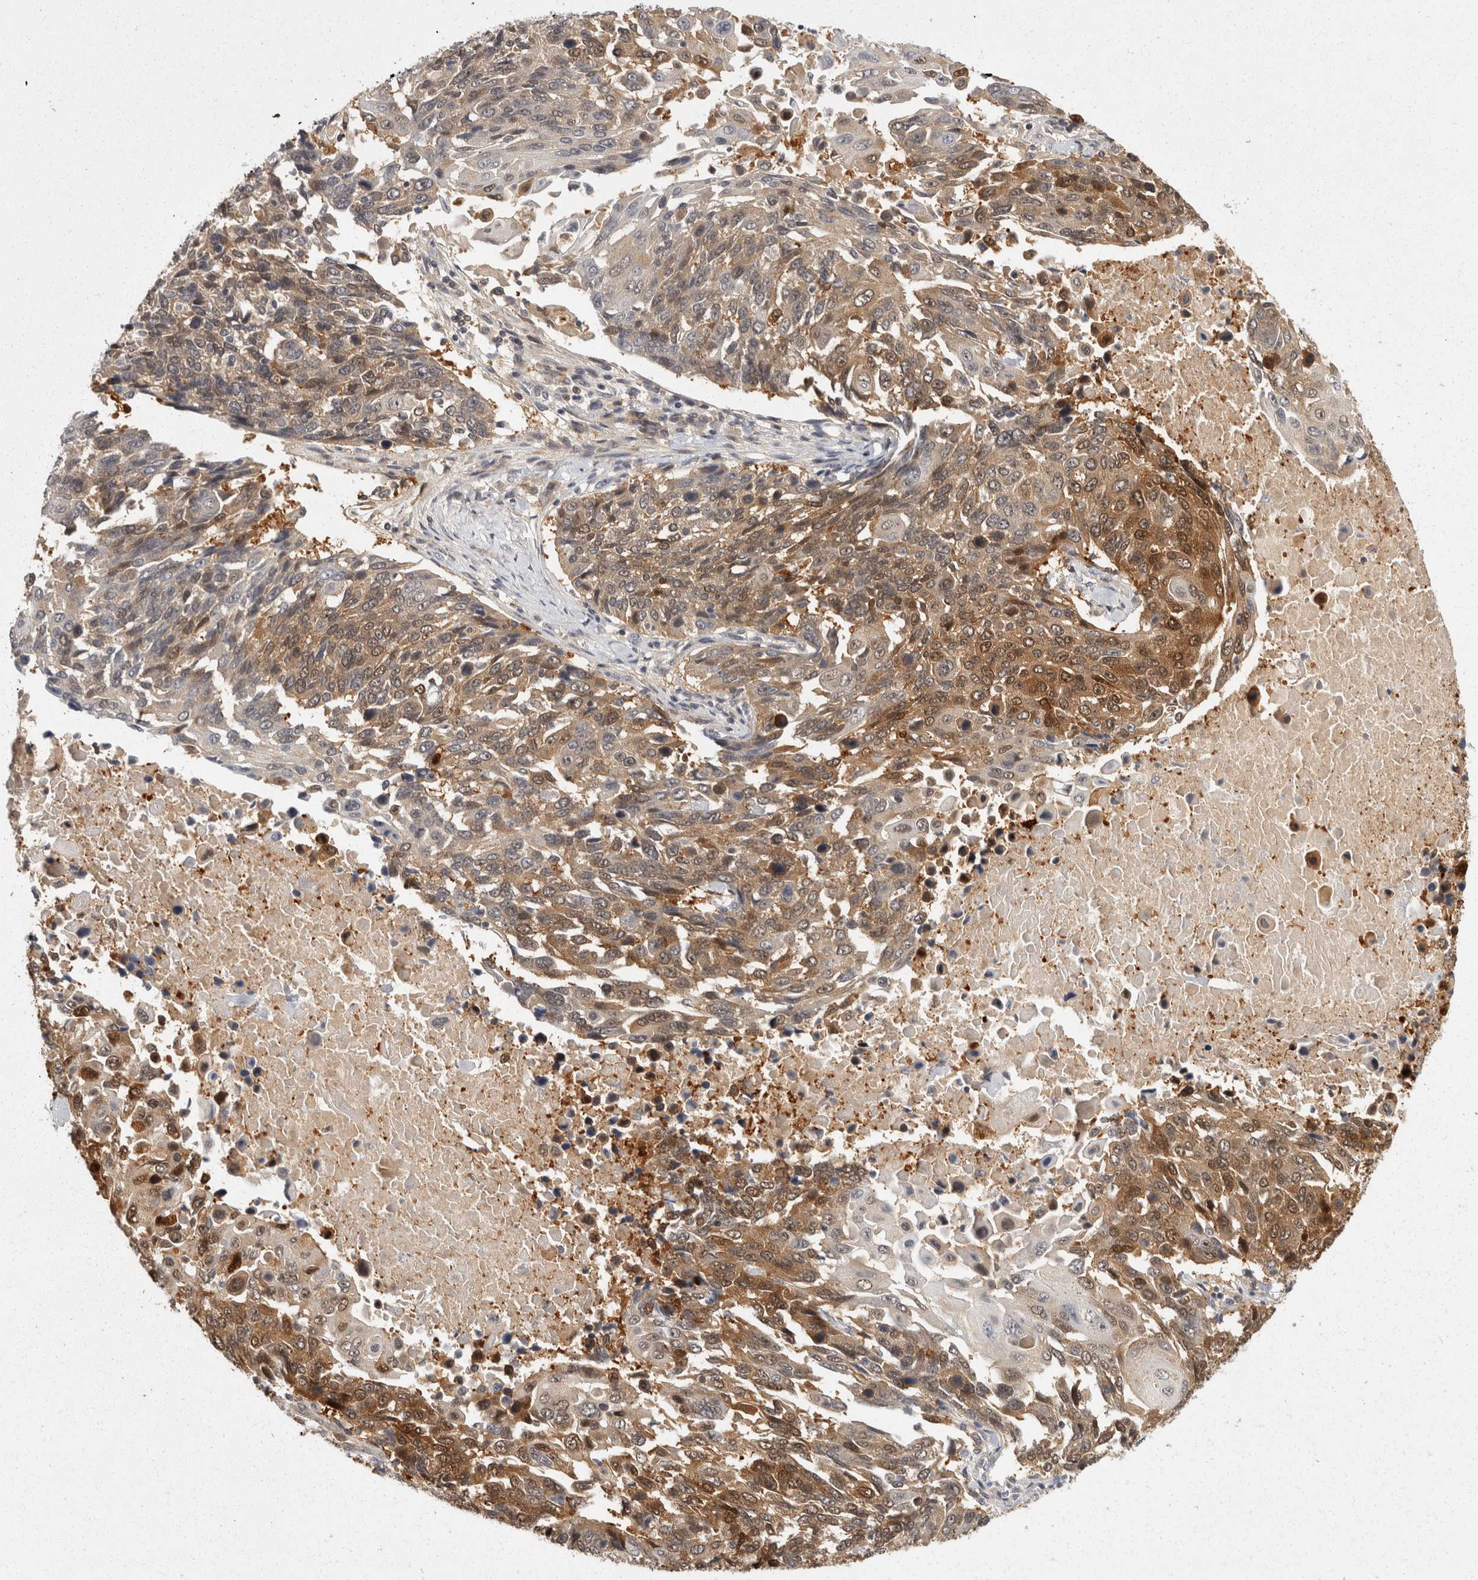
{"staining": {"intensity": "moderate", "quantity": "25%-75%", "location": "cytoplasmic/membranous,nuclear"}, "tissue": "lung cancer", "cell_type": "Tumor cells", "image_type": "cancer", "snomed": [{"axis": "morphology", "description": "Squamous cell carcinoma, NOS"}, {"axis": "topography", "description": "Lung"}], "caption": "High-magnification brightfield microscopy of lung cancer (squamous cell carcinoma) stained with DAB (brown) and counterstained with hematoxylin (blue). tumor cells exhibit moderate cytoplasmic/membranous and nuclear expression is appreciated in about25%-75% of cells. (Brightfield microscopy of DAB IHC at high magnification).", "gene": "ACAT2", "patient": {"sex": "male", "age": 66}}